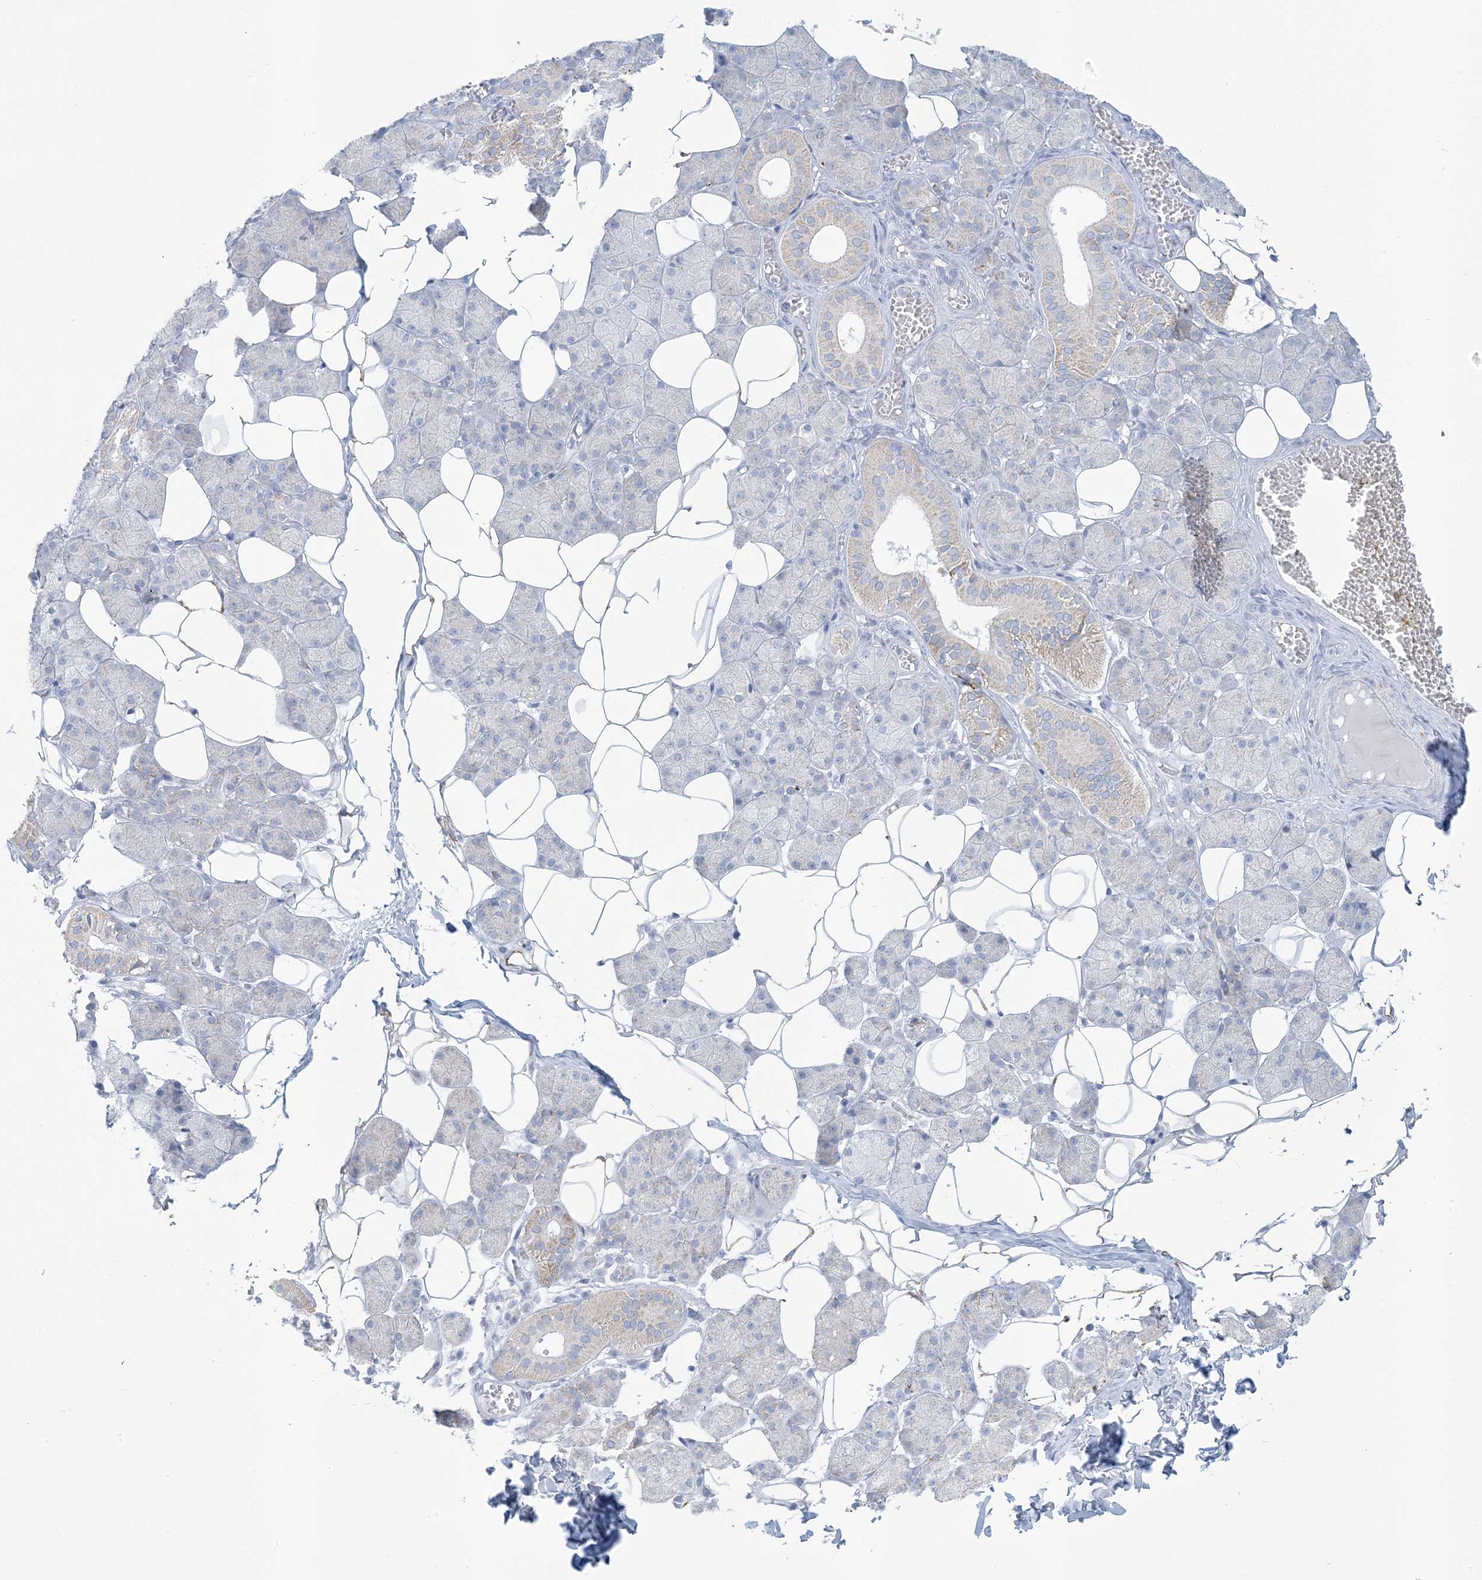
{"staining": {"intensity": "negative", "quantity": "none", "location": "none"}, "tissue": "salivary gland", "cell_type": "Glandular cells", "image_type": "normal", "snomed": [{"axis": "morphology", "description": "Normal tissue, NOS"}, {"axis": "topography", "description": "Salivary gland"}], "caption": "A high-resolution photomicrograph shows IHC staining of benign salivary gland, which exhibits no significant expression in glandular cells. (Brightfield microscopy of DAB immunohistochemistry at high magnification).", "gene": "ZDHHC4", "patient": {"sex": "female", "age": 33}}